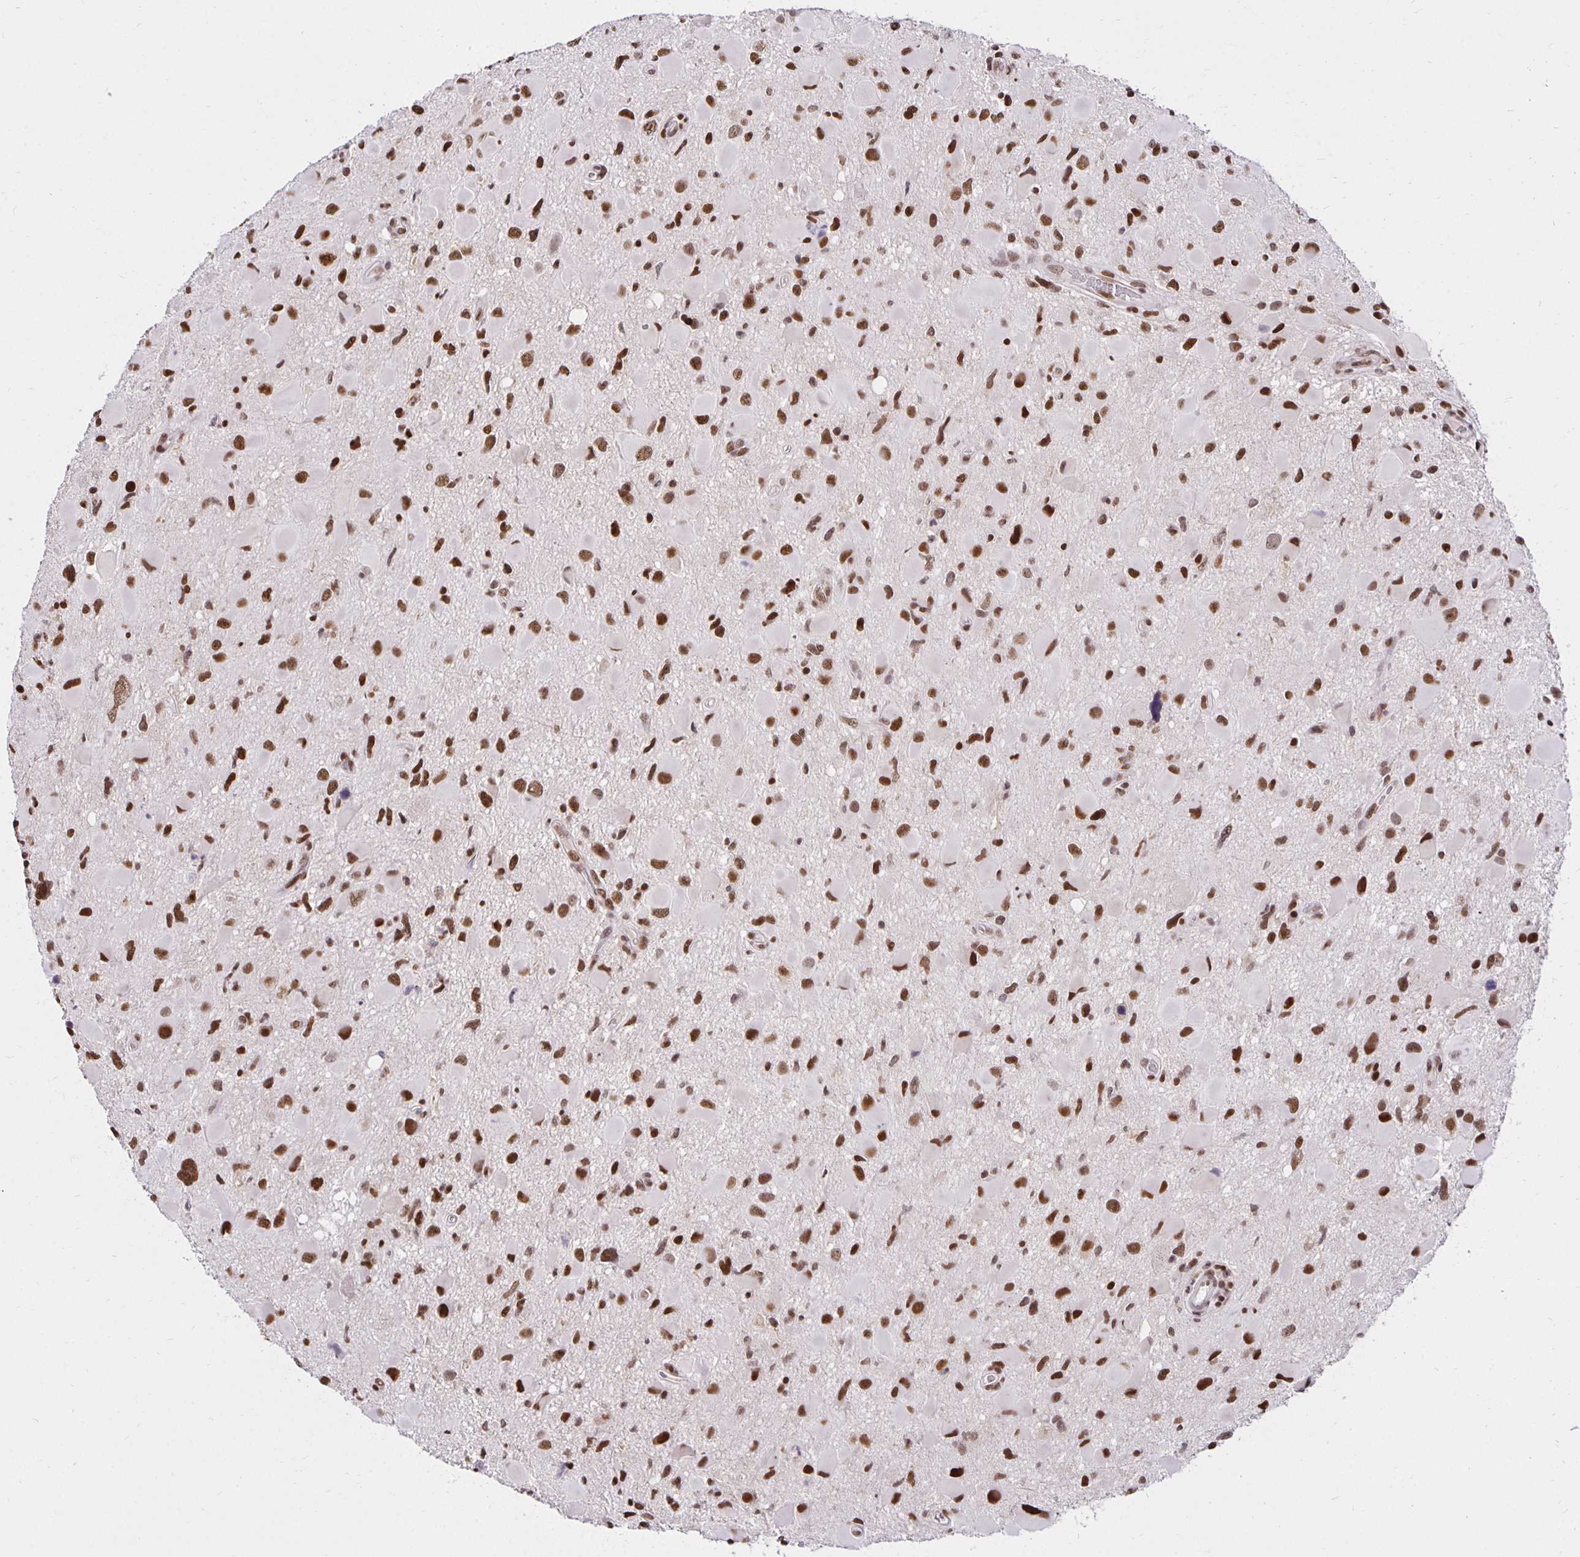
{"staining": {"intensity": "strong", "quantity": ">75%", "location": "nuclear"}, "tissue": "glioma", "cell_type": "Tumor cells", "image_type": "cancer", "snomed": [{"axis": "morphology", "description": "Glioma, malignant, Low grade"}, {"axis": "topography", "description": "Brain"}], "caption": "Tumor cells reveal high levels of strong nuclear expression in about >75% of cells in low-grade glioma (malignant). Using DAB (3,3'-diaminobenzidine) (brown) and hematoxylin (blue) stains, captured at high magnification using brightfield microscopy.", "gene": "ZNF579", "patient": {"sex": "female", "age": 32}}